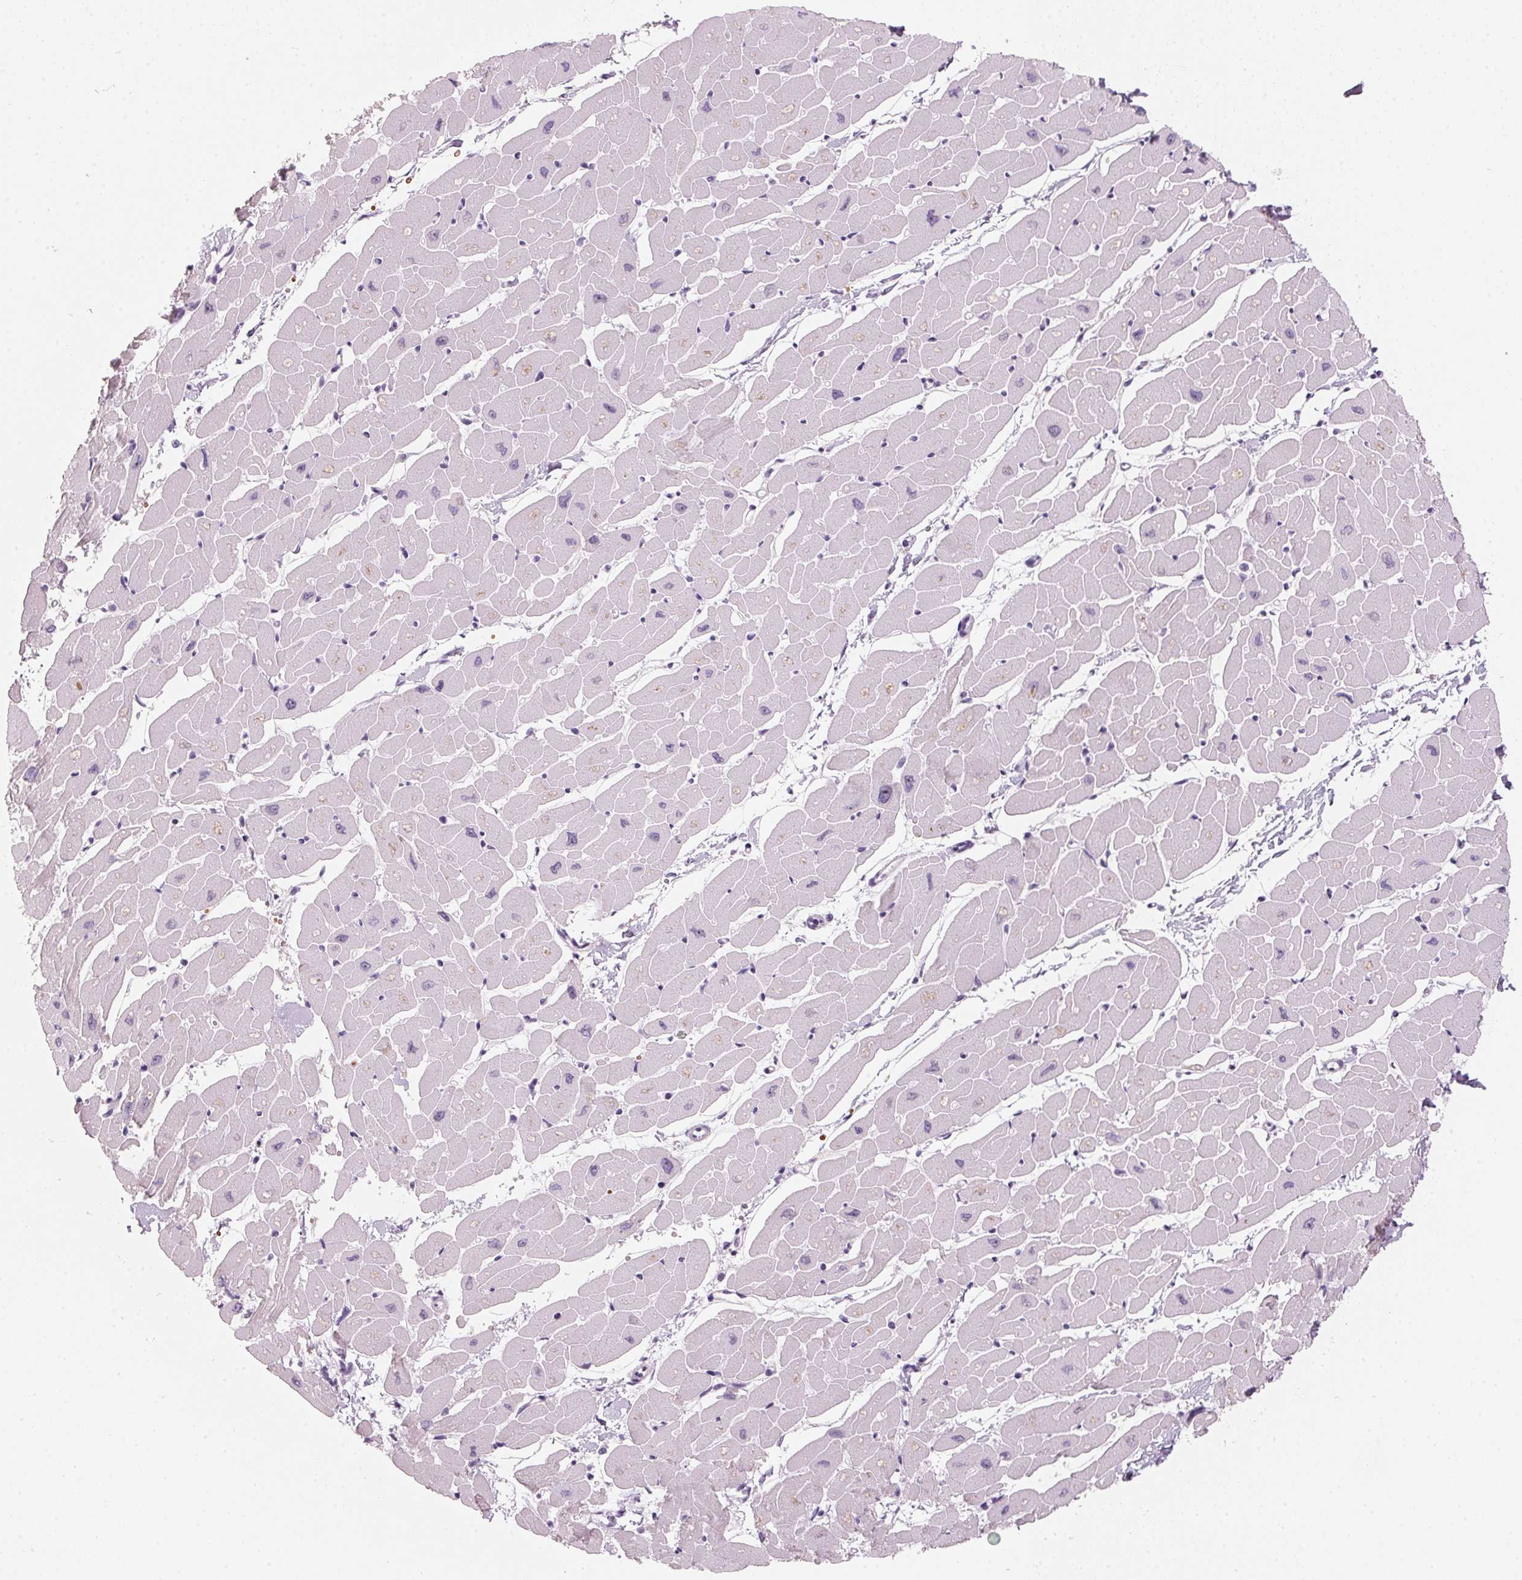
{"staining": {"intensity": "negative", "quantity": "none", "location": "none"}, "tissue": "heart muscle", "cell_type": "Cardiomyocytes", "image_type": "normal", "snomed": [{"axis": "morphology", "description": "Normal tissue, NOS"}, {"axis": "topography", "description": "Heart"}], "caption": "Image shows no protein staining in cardiomyocytes of benign heart muscle. Nuclei are stained in blue.", "gene": "DNTTIP2", "patient": {"sex": "male", "age": 57}}